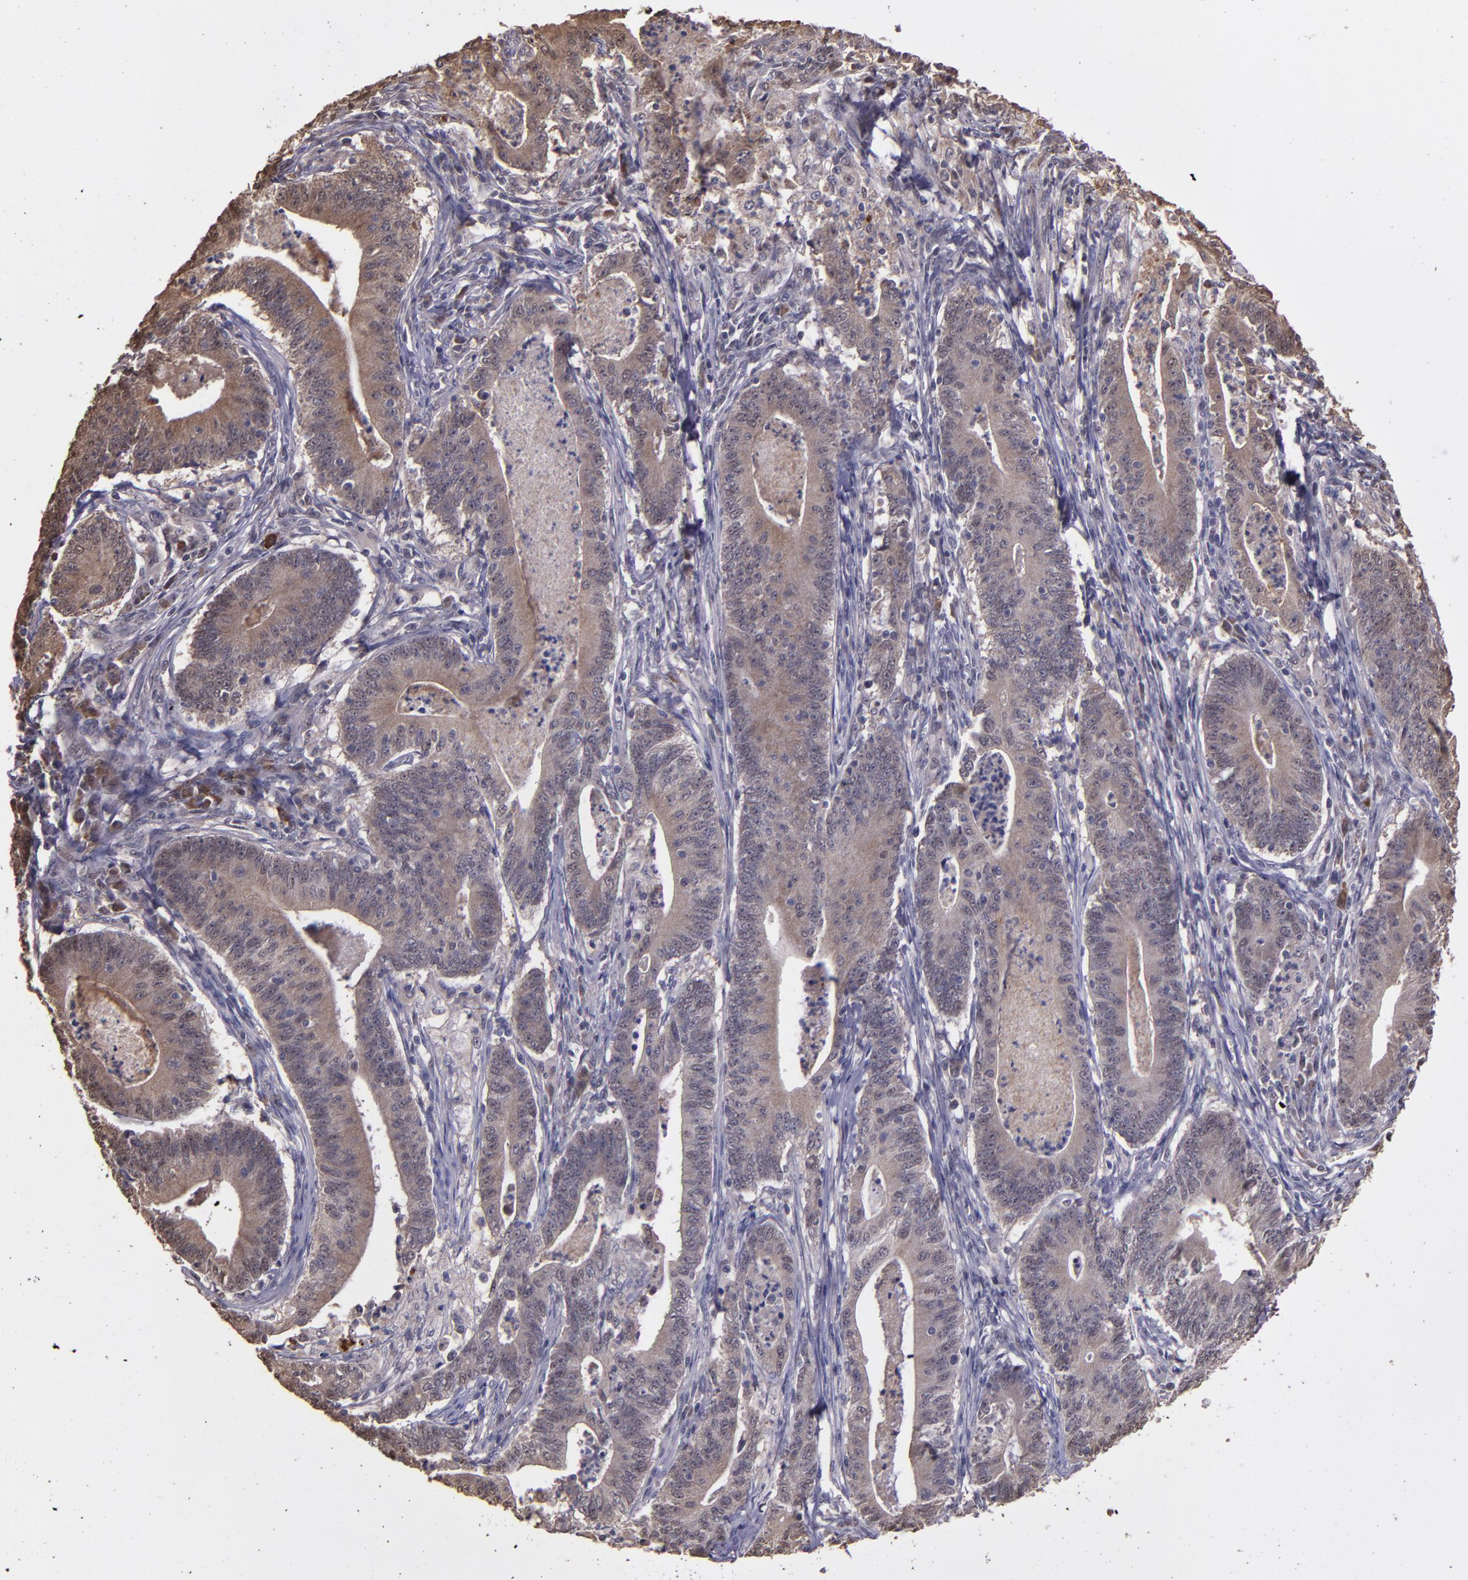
{"staining": {"intensity": "weak", "quantity": ">75%", "location": "cytoplasmic/membranous"}, "tissue": "stomach cancer", "cell_type": "Tumor cells", "image_type": "cancer", "snomed": [{"axis": "morphology", "description": "Adenocarcinoma, NOS"}, {"axis": "topography", "description": "Stomach, lower"}], "caption": "The histopathology image reveals a brown stain indicating the presence of a protein in the cytoplasmic/membranous of tumor cells in stomach cancer.", "gene": "SERPINF2", "patient": {"sex": "female", "age": 86}}